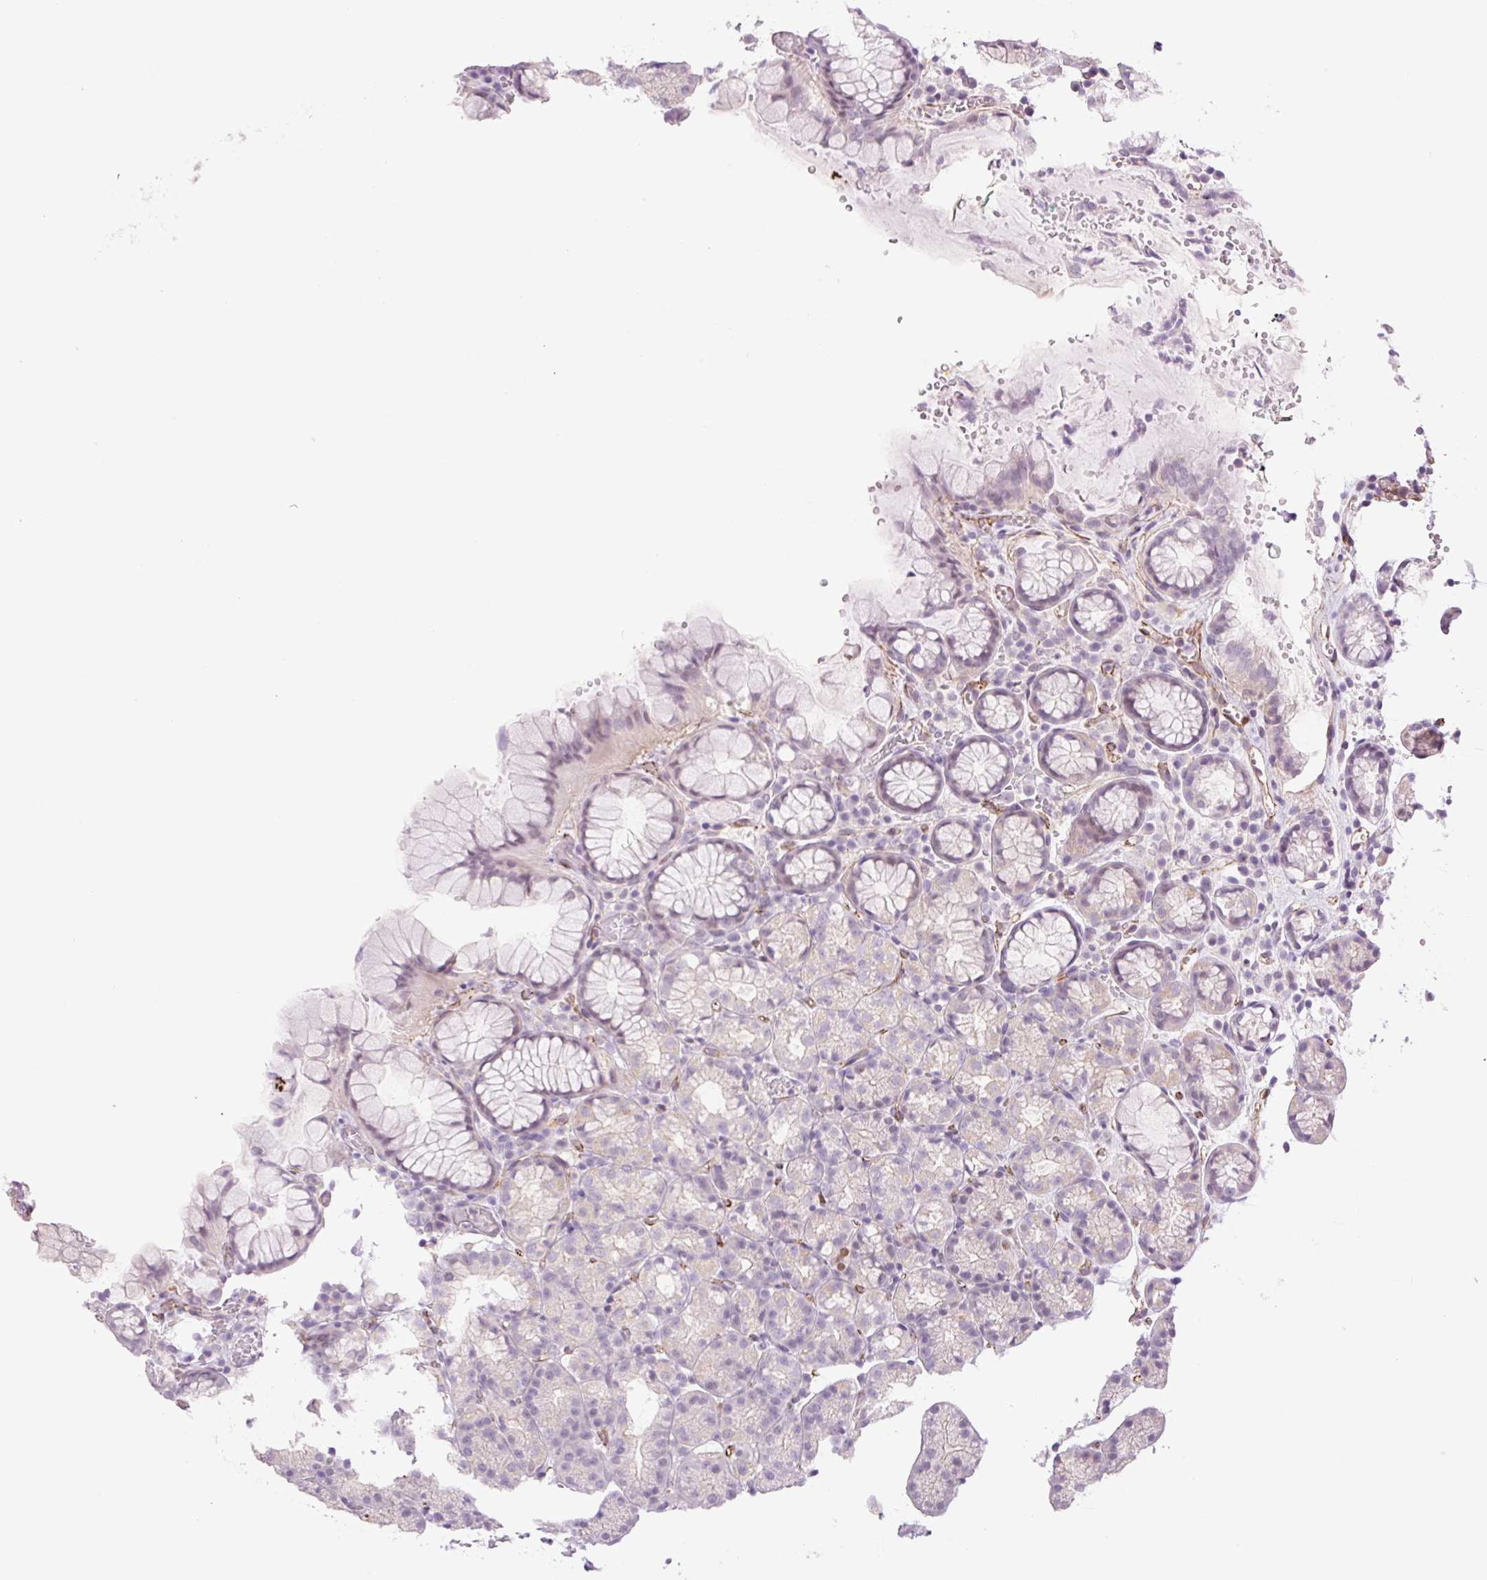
{"staining": {"intensity": "negative", "quantity": "none", "location": "none"}, "tissue": "stomach", "cell_type": "Glandular cells", "image_type": "normal", "snomed": [{"axis": "morphology", "description": "Normal tissue, NOS"}, {"axis": "topography", "description": "Stomach, upper"}], "caption": "DAB immunohistochemical staining of unremarkable human stomach shows no significant expression in glandular cells.", "gene": "ZFYVE21", "patient": {"sex": "female", "age": 81}}